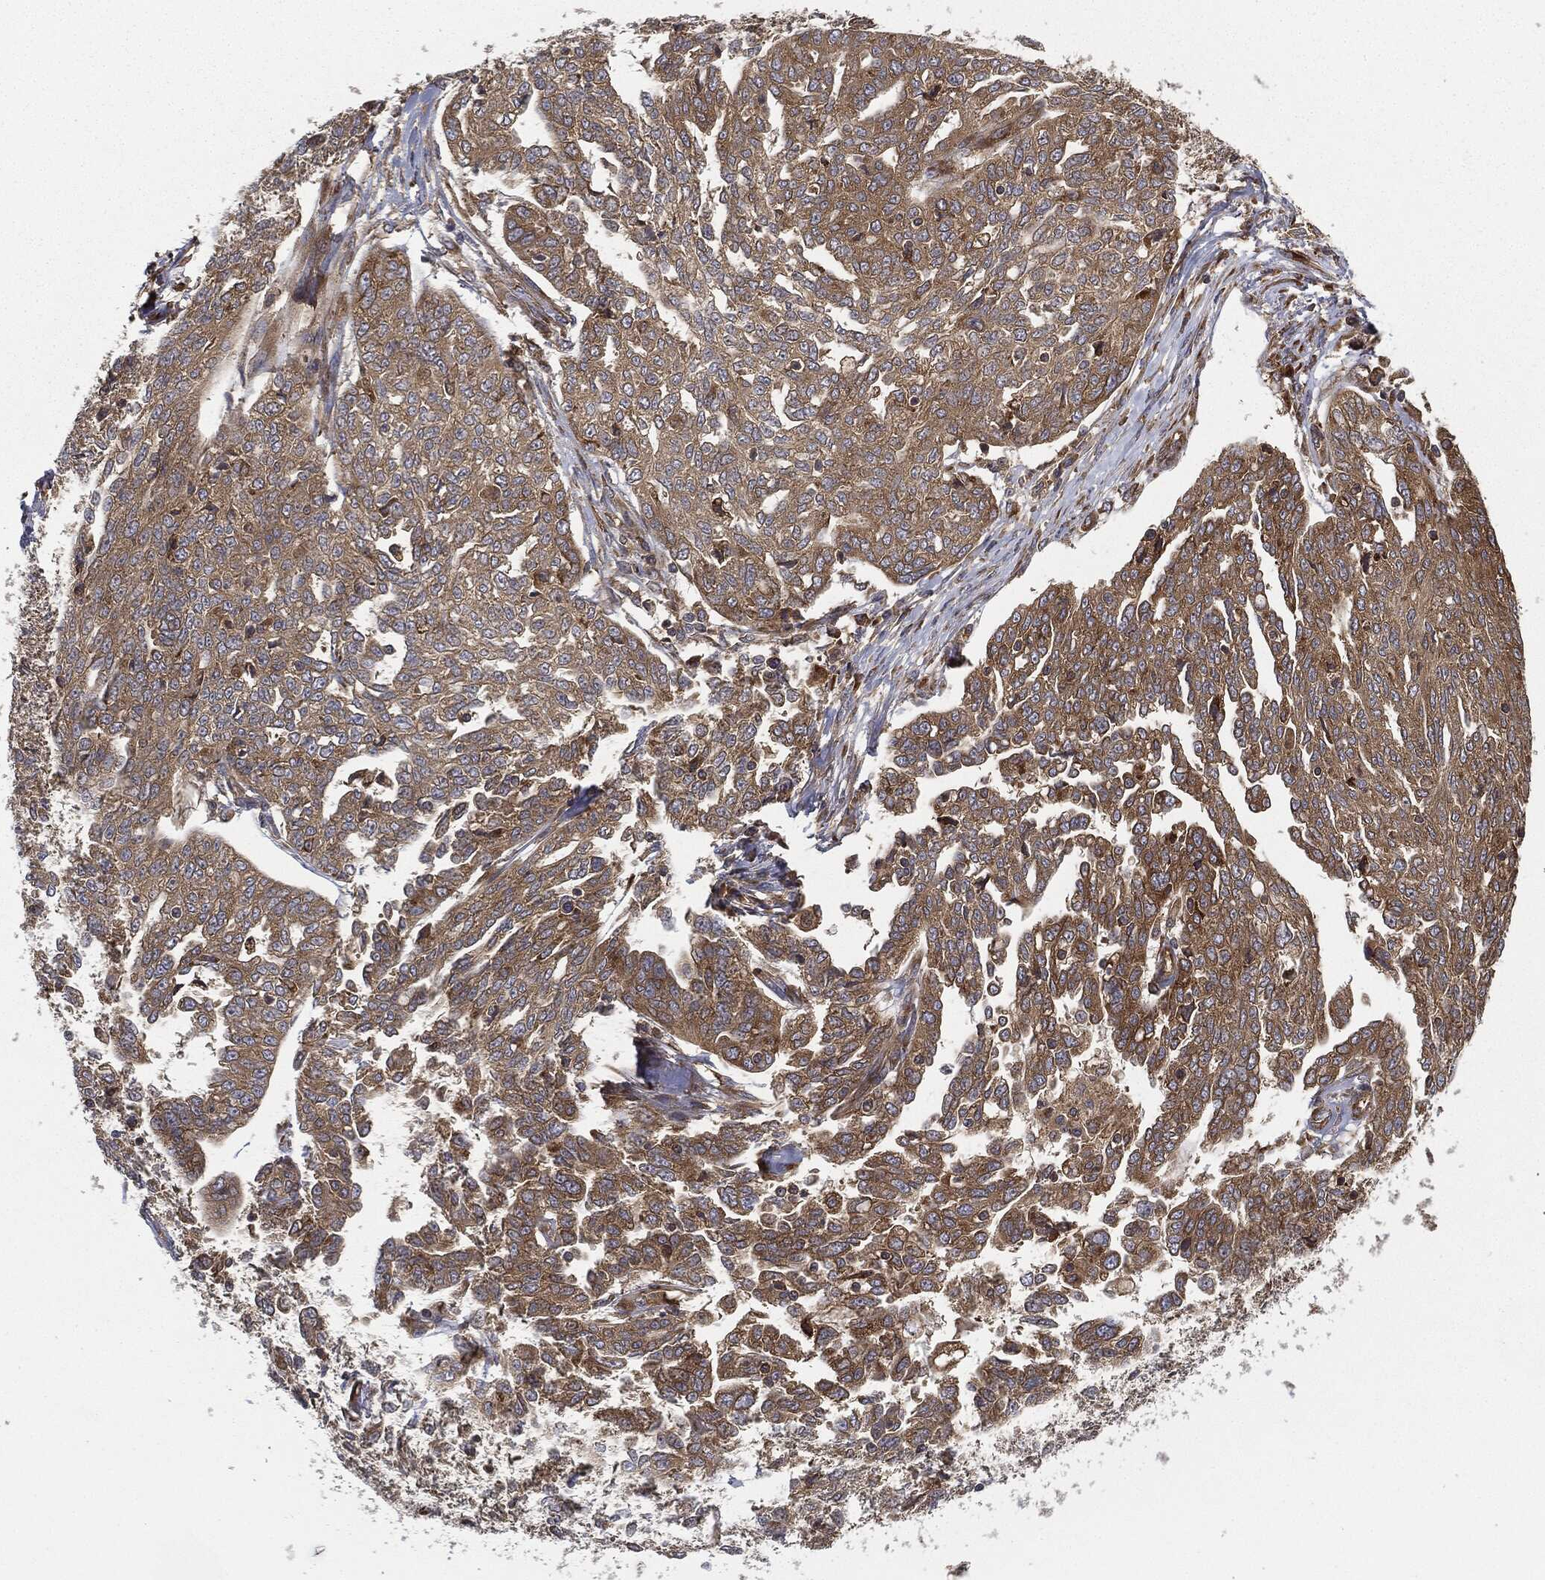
{"staining": {"intensity": "moderate", "quantity": "25%-75%", "location": "cytoplasmic/membranous"}, "tissue": "ovarian cancer", "cell_type": "Tumor cells", "image_type": "cancer", "snomed": [{"axis": "morphology", "description": "Cystadenocarcinoma, serous, NOS"}, {"axis": "topography", "description": "Ovary"}], "caption": "Immunohistochemical staining of serous cystadenocarcinoma (ovarian) displays medium levels of moderate cytoplasmic/membranous positivity in about 25%-75% of tumor cells. Using DAB (brown) and hematoxylin (blue) stains, captured at high magnification using brightfield microscopy.", "gene": "EIF2AK2", "patient": {"sex": "female", "age": 67}}